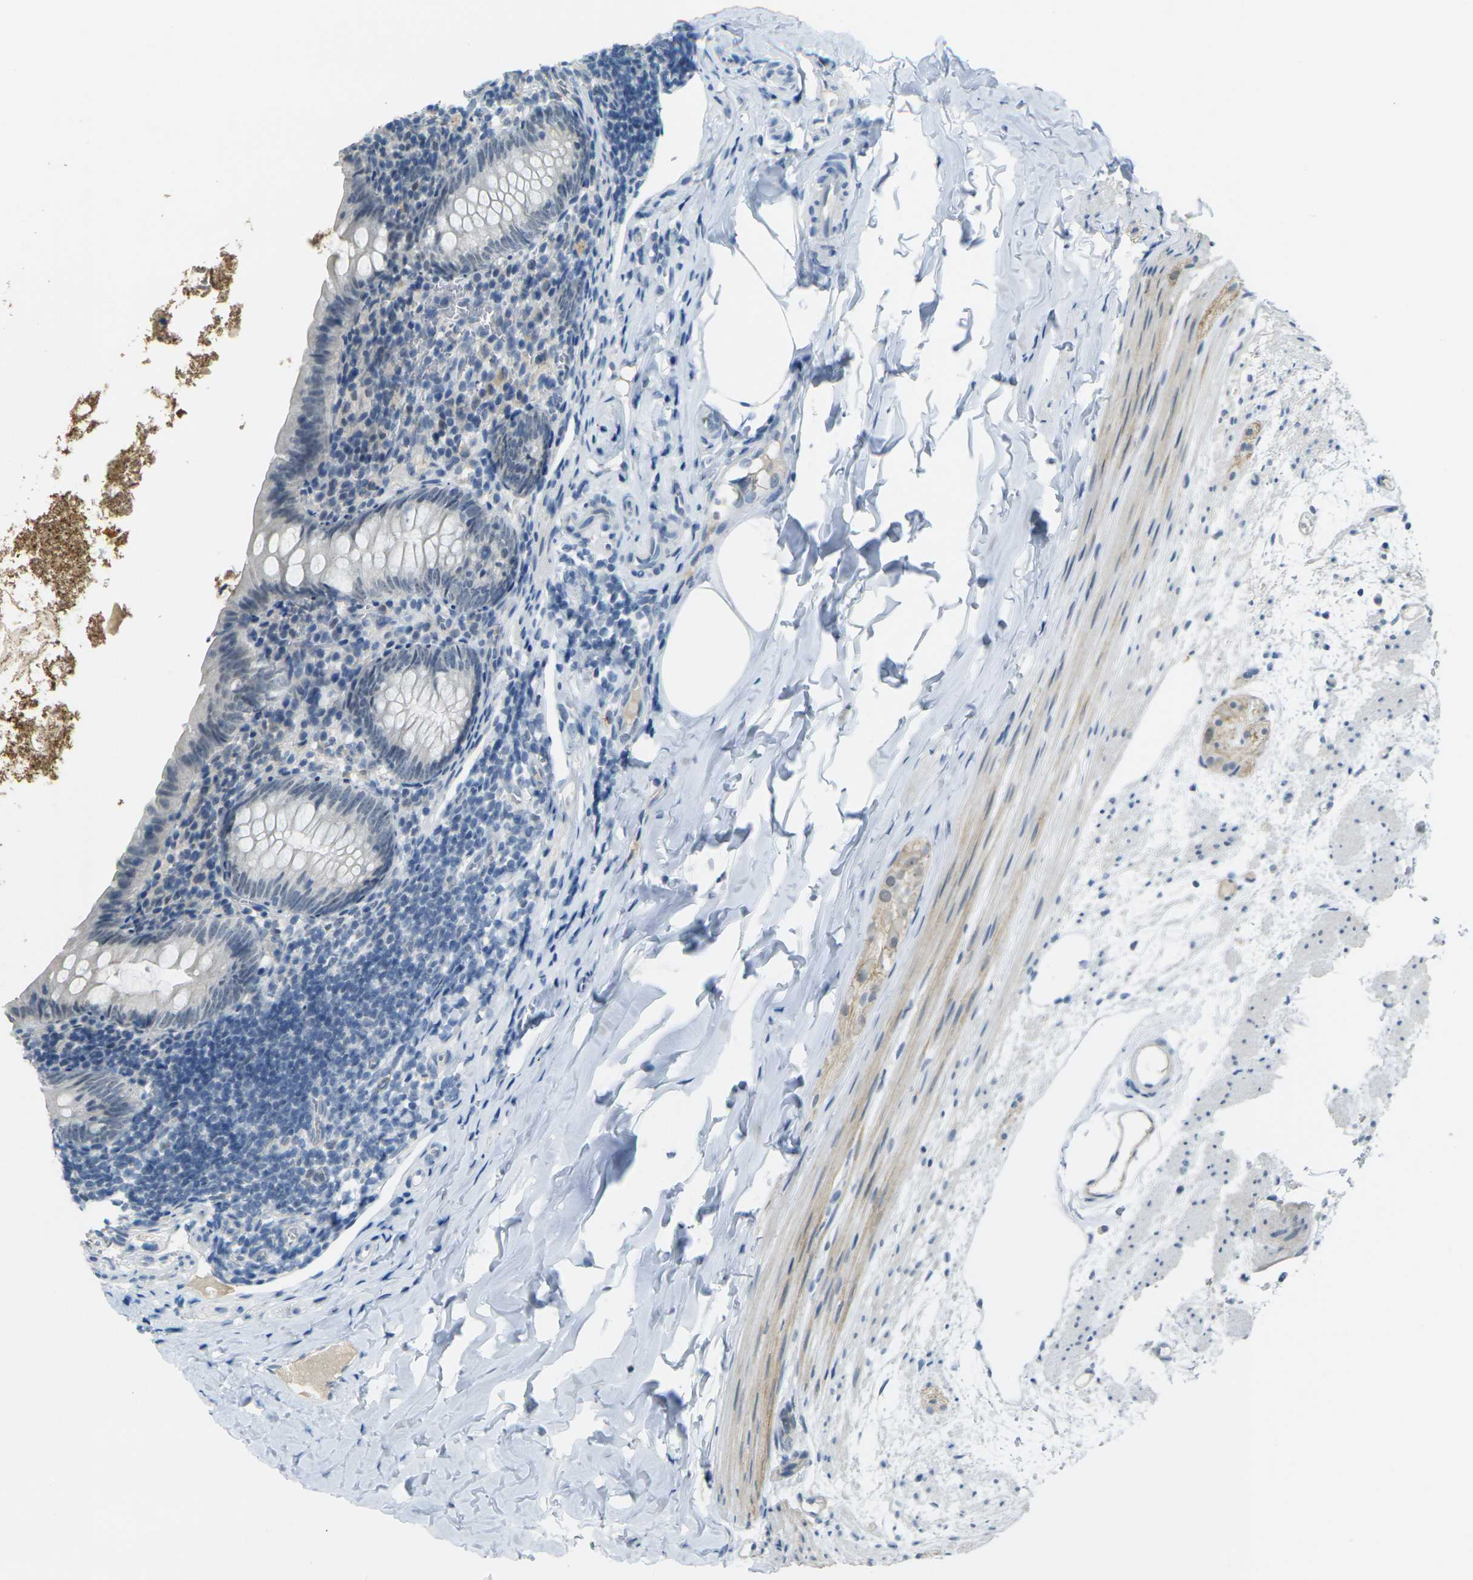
{"staining": {"intensity": "negative", "quantity": "none", "location": "none"}, "tissue": "appendix", "cell_type": "Glandular cells", "image_type": "normal", "snomed": [{"axis": "morphology", "description": "Normal tissue, NOS"}, {"axis": "topography", "description": "Appendix"}], "caption": "IHC histopathology image of benign appendix: appendix stained with DAB displays no significant protein expression in glandular cells.", "gene": "SPTBN2", "patient": {"sex": "female", "age": 10}}